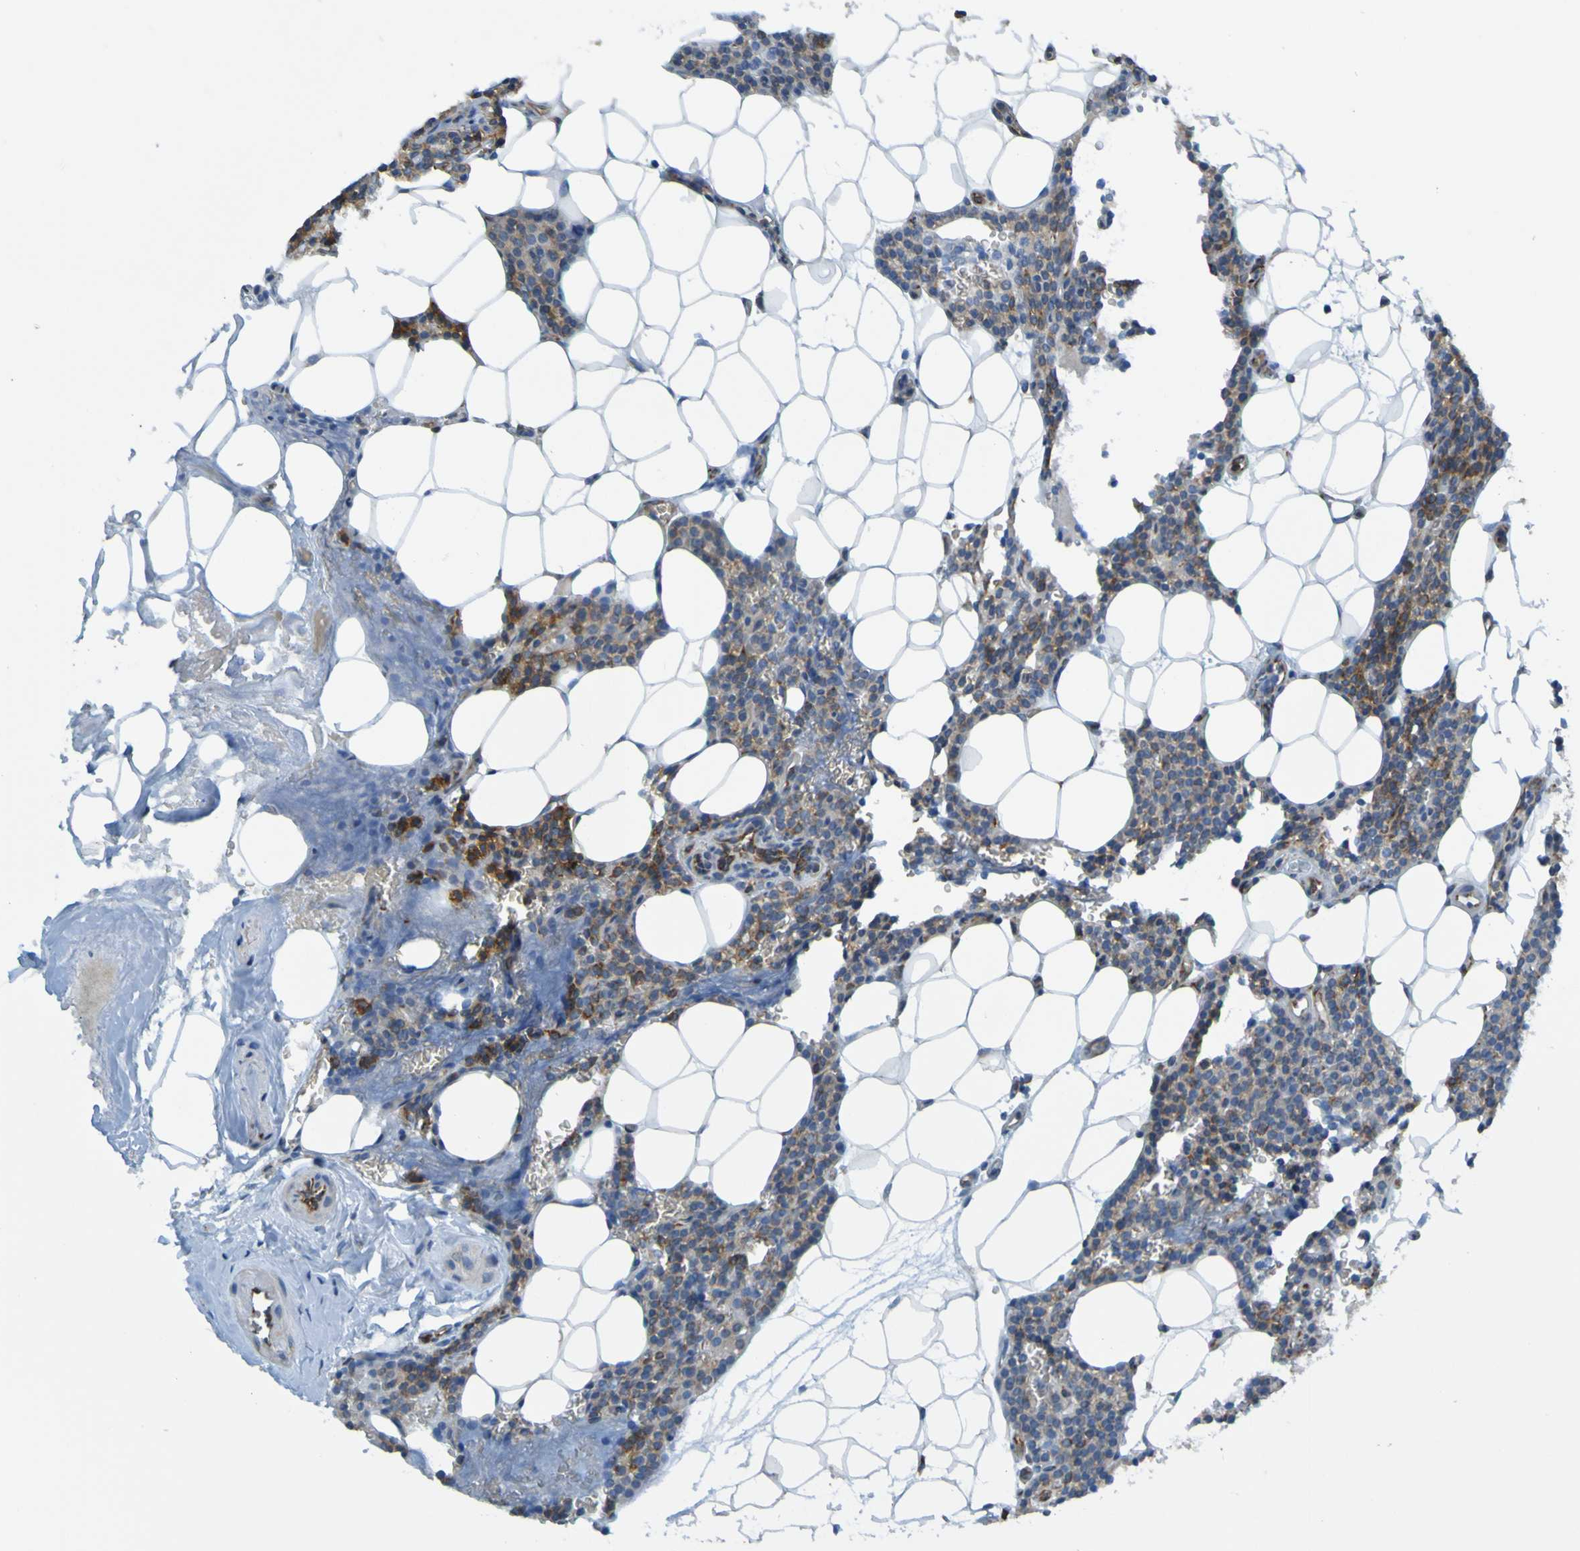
{"staining": {"intensity": "moderate", "quantity": ">75%", "location": "cytoplasmic/membranous"}, "tissue": "parathyroid gland", "cell_type": "Glandular cells", "image_type": "normal", "snomed": [{"axis": "morphology", "description": "Normal tissue, NOS"}, {"axis": "morphology", "description": "Adenoma, NOS"}, {"axis": "topography", "description": "Parathyroid gland"}], "caption": "Immunohistochemistry of normal parathyroid gland reveals medium levels of moderate cytoplasmic/membranous expression in approximately >75% of glandular cells.", "gene": "SSR1", "patient": {"sex": "female", "age": 51}}